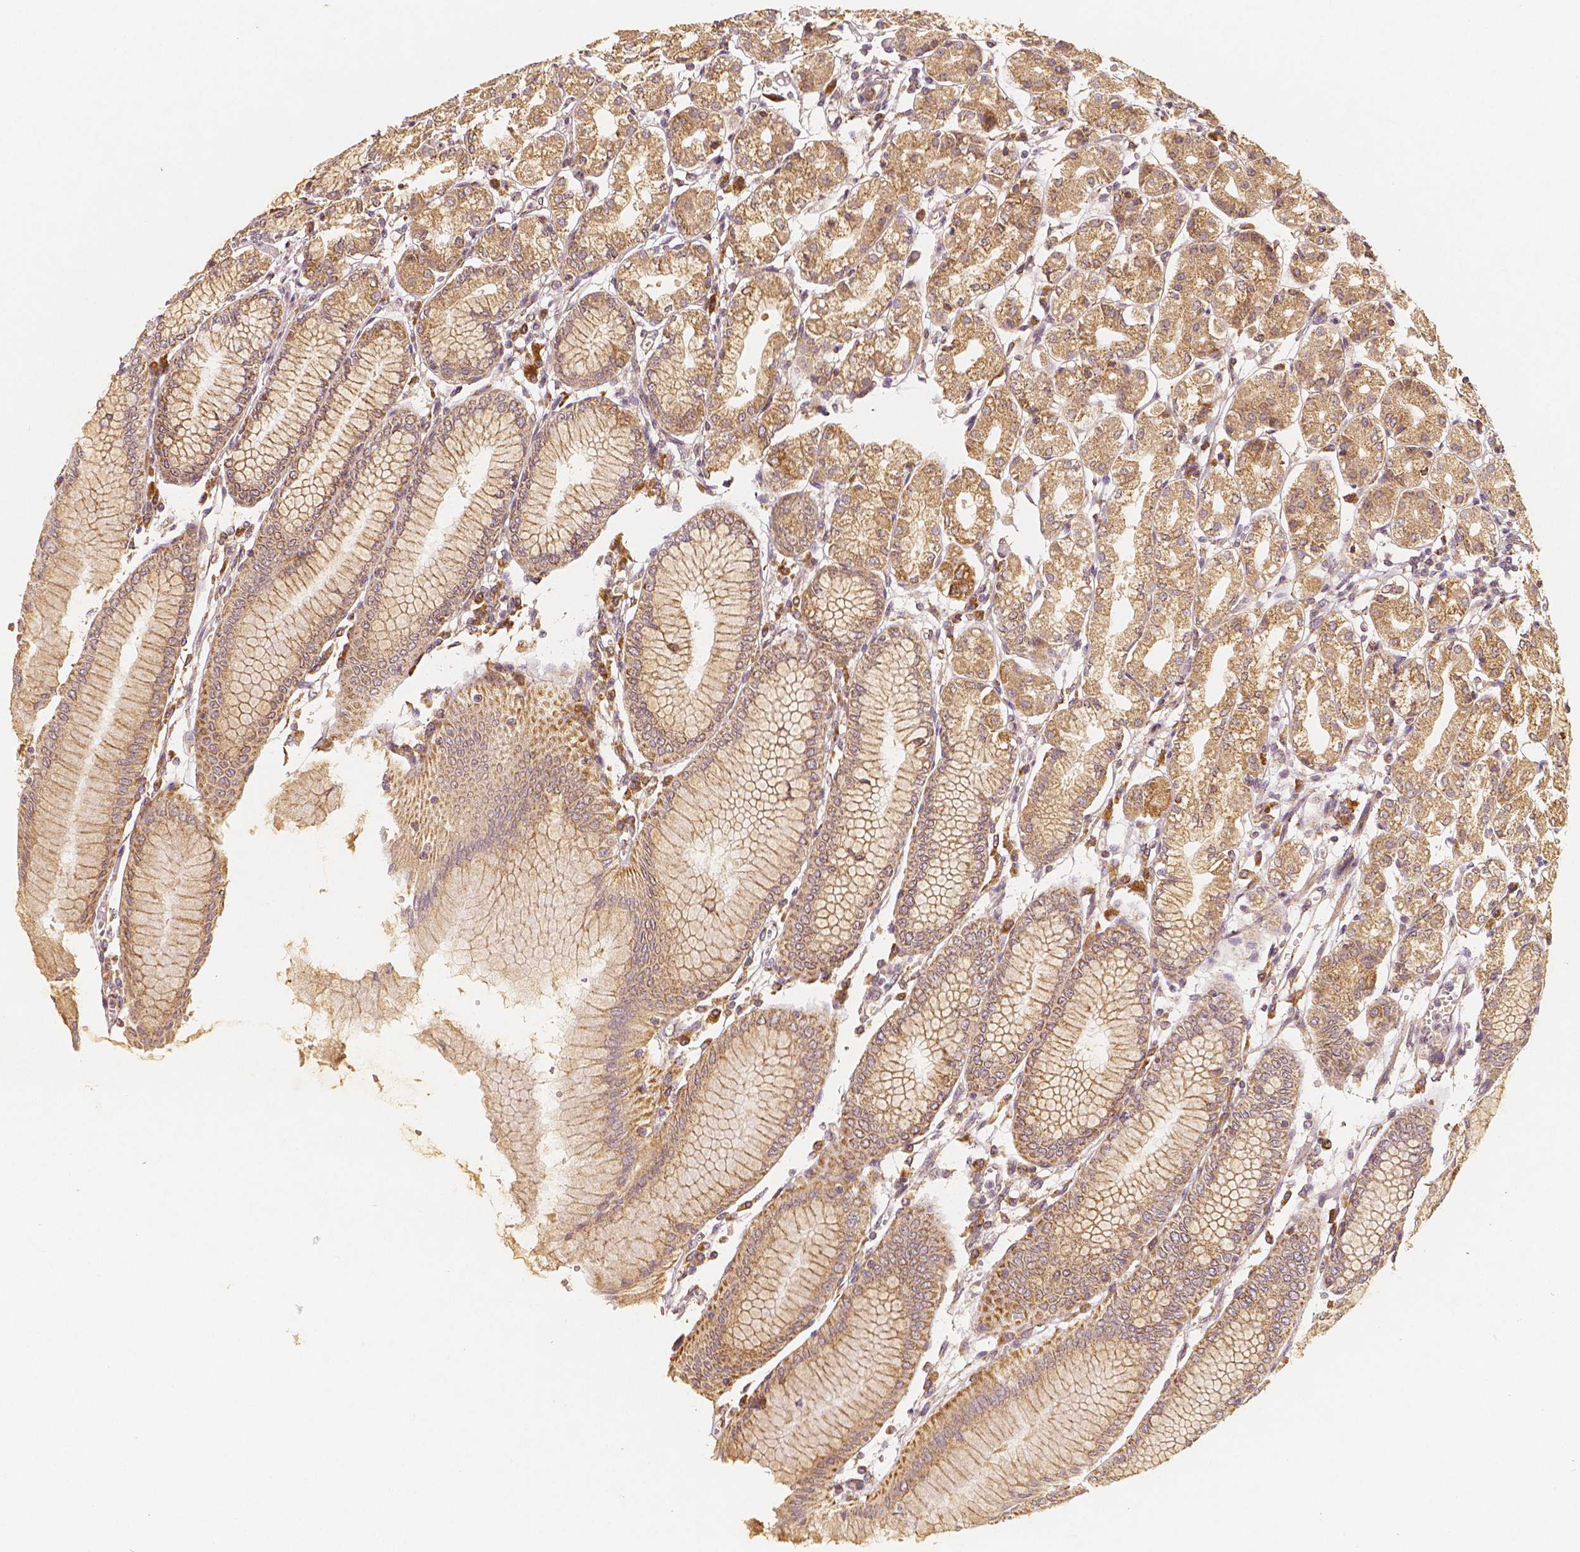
{"staining": {"intensity": "moderate", "quantity": ">75%", "location": "cytoplasmic/membranous"}, "tissue": "stomach", "cell_type": "Glandular cells", "image_type": "normal", "snomed": [{"axis": "morphology", "description": "Normal tissue, NOS"}, {"axis": "topography", "description": "Skeletal muscle"}, {"axis": "topography", "description": "Stomach"}], "caption": "IHC photomicrograph of benign stomach: stomach stained using IHC demonstrates medium levels of moderate protein expression localized specifically in the cytoplasmic/membranous of glandular cells, appearing as a cytoplasmic/membranous brown color.", "gene": "PGAM5", "patient": {"sex": "female", "age": 57}}